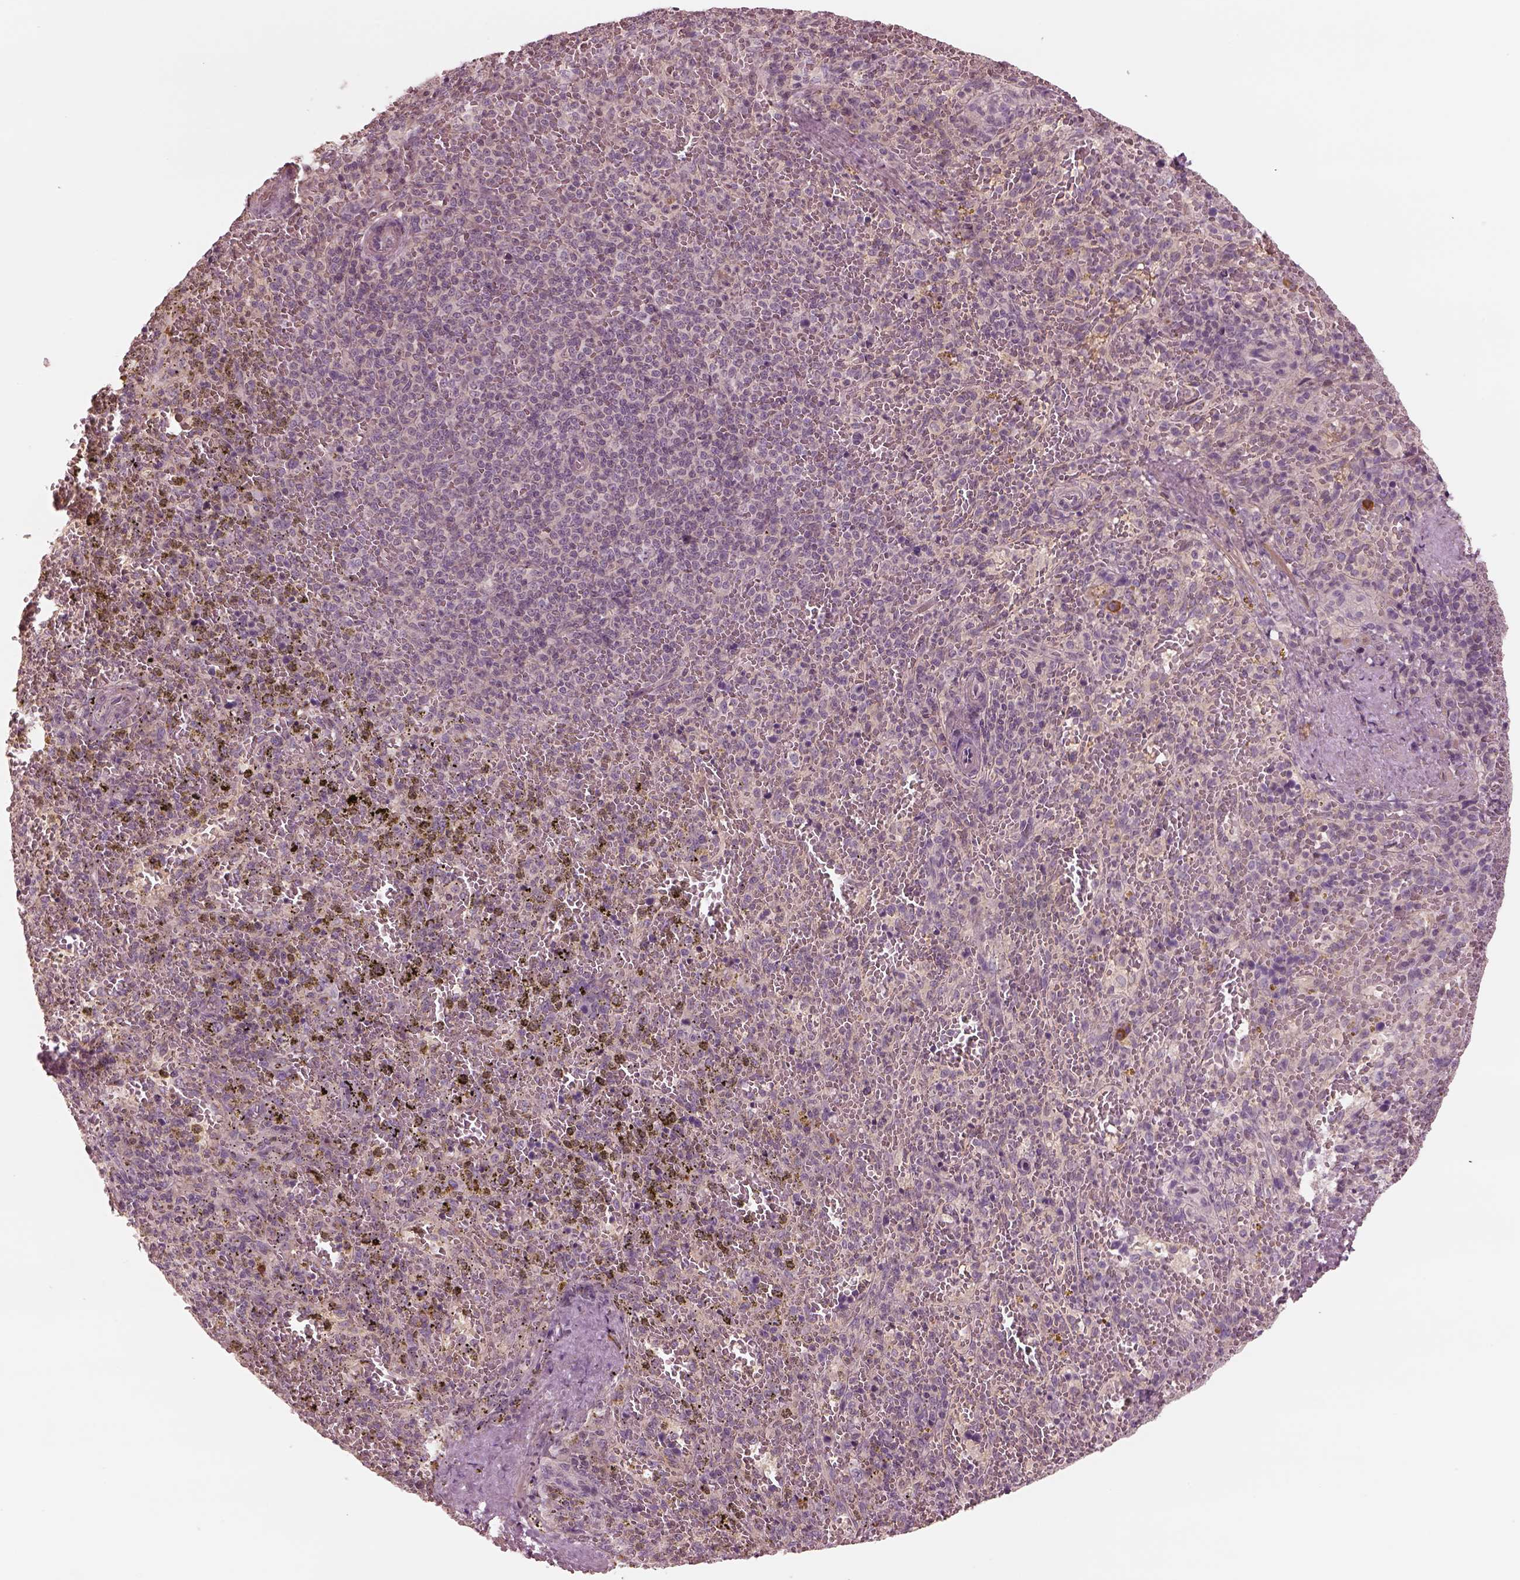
{"staining": {"intensity": "moderate", "quantity": "<25%", "location": "cytoplasmic/membranous"}, "tissue": "spleen", "cell_type": "Cells in red pulp", "image_type": "normal", "snomed": [{"axis": "morphology", "description": "Normal tissue, NOS"}, {"axis": "topography", "description": "Spleen"}], "caption": "Moderate cytoplasmic/membranous expression is appreciated in approximately <25% of cells in red pulp in normal spleen.", "gene": "SDCBP2", "patient": {"sex": "female", "age": 50}}